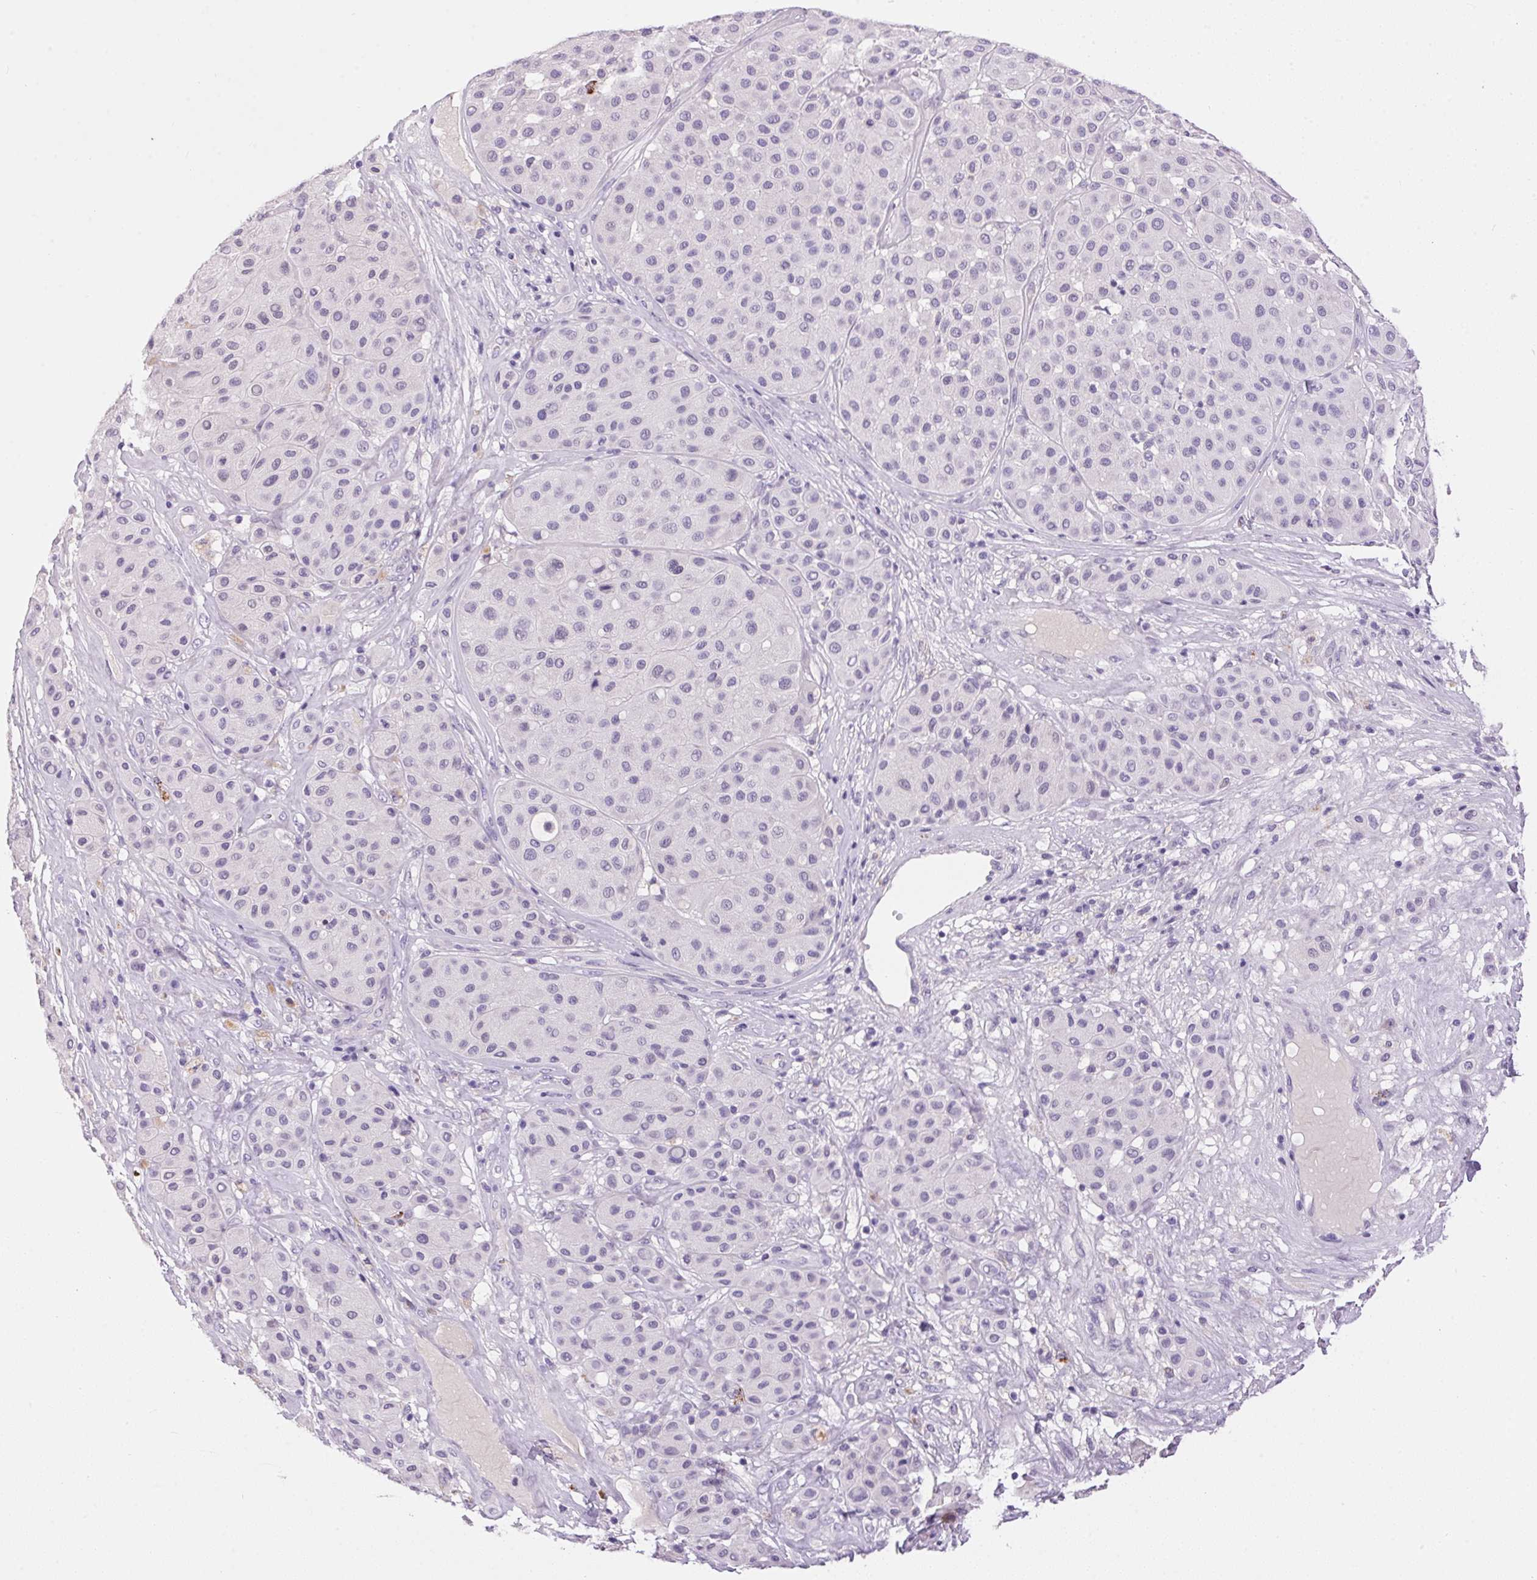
{"staining": {"intensity": "negative", "quantity": "none", "location": "none"}, "tissue": "melanoma", "cell_type": "Tumor cells", "image_type": "cancer", "snomed": [{"axis": "morphology", "description": "Malignant melanoma, Metastatic site"}, {"axis": "topography", "description": "Smooth muscle"}], "caption": "This is an immunohistochemistry micrograph of human malignant melanoma (metastatic site). There is no staining in tumor cells.", "gene": "PNLIPRP3", "patient": {"sex": "male", "age": 41}}